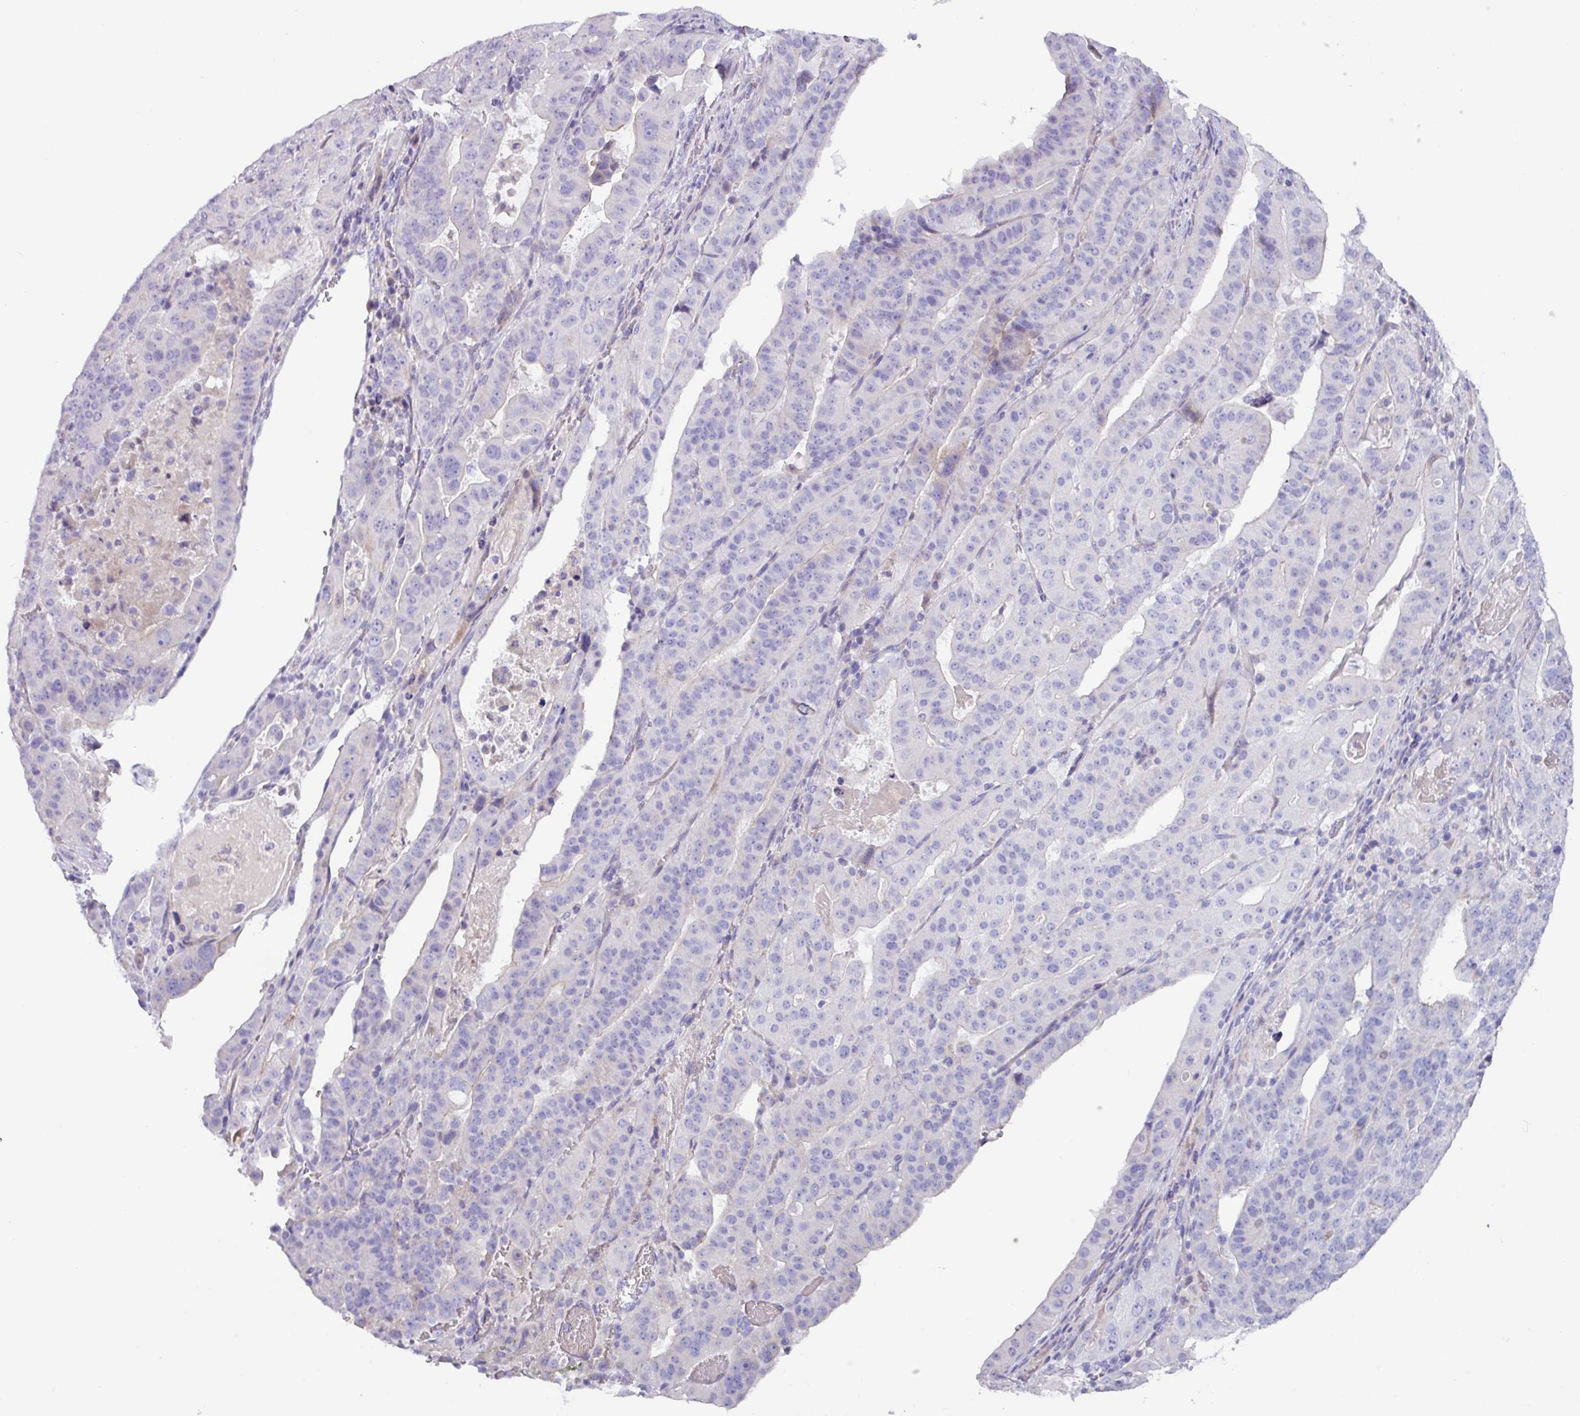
{"staining": {"intensity": "negative", "quantity": "none", "location": "none"}, "tissue": "stomach cancer", "cell_type": "Tumor cells", "image_type": "cancer", "snomed": [{"axis": "morphology", "description": "Adenocarcinoma, NOS"}, {"axis": "topography", "description": "Stomach"}], "caption": "Protein analysis of stomach adenocarcinoma exhibits no significant positivity in tumor cells. (DAB IHC visualized using brightfield microscopy, high magnification).", "gene": "RGS16", "patient": {"sex": "male", "age": 48}}